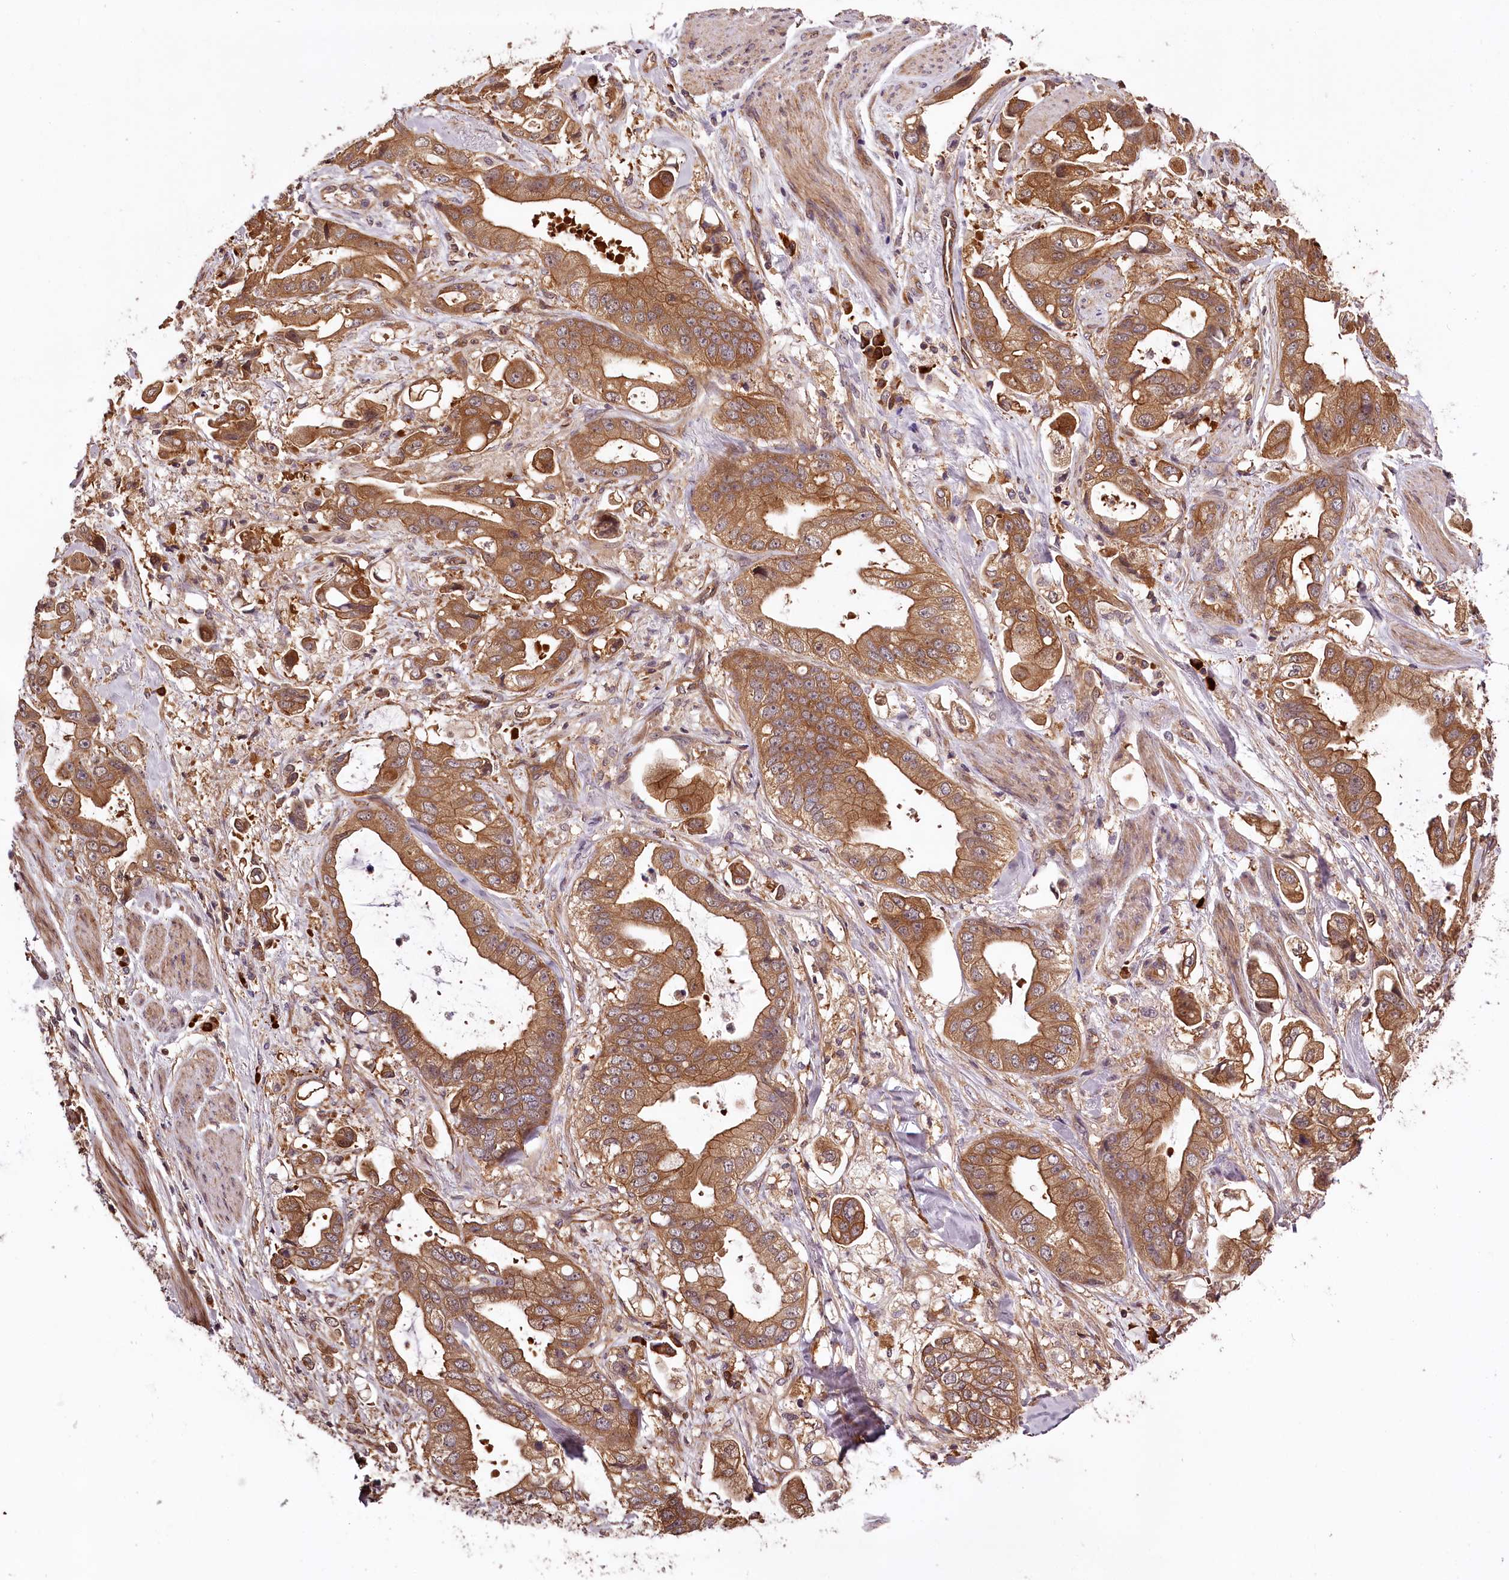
{"staining": {"intensity": "moderate", "quantity": ">75%", "location": "cytoplasmic/membranous"}, "tissue": "stomach cancer", "cell_type": "Tumor cells", "image_type": "cancer", "snomed": [{"axis": "morphology", "description": "Adenocarcinoma, NOS"}, {"axis": "topography", "description": "Stomach"}], "caption": "Tumor cells show medium levels of moderate cytoplasmic/membranous expression in approximately >75% of cells in human adenocarcinoma (stomach).", "gene": "TARS1", "patient": {"sex": "male", "age": 62}}